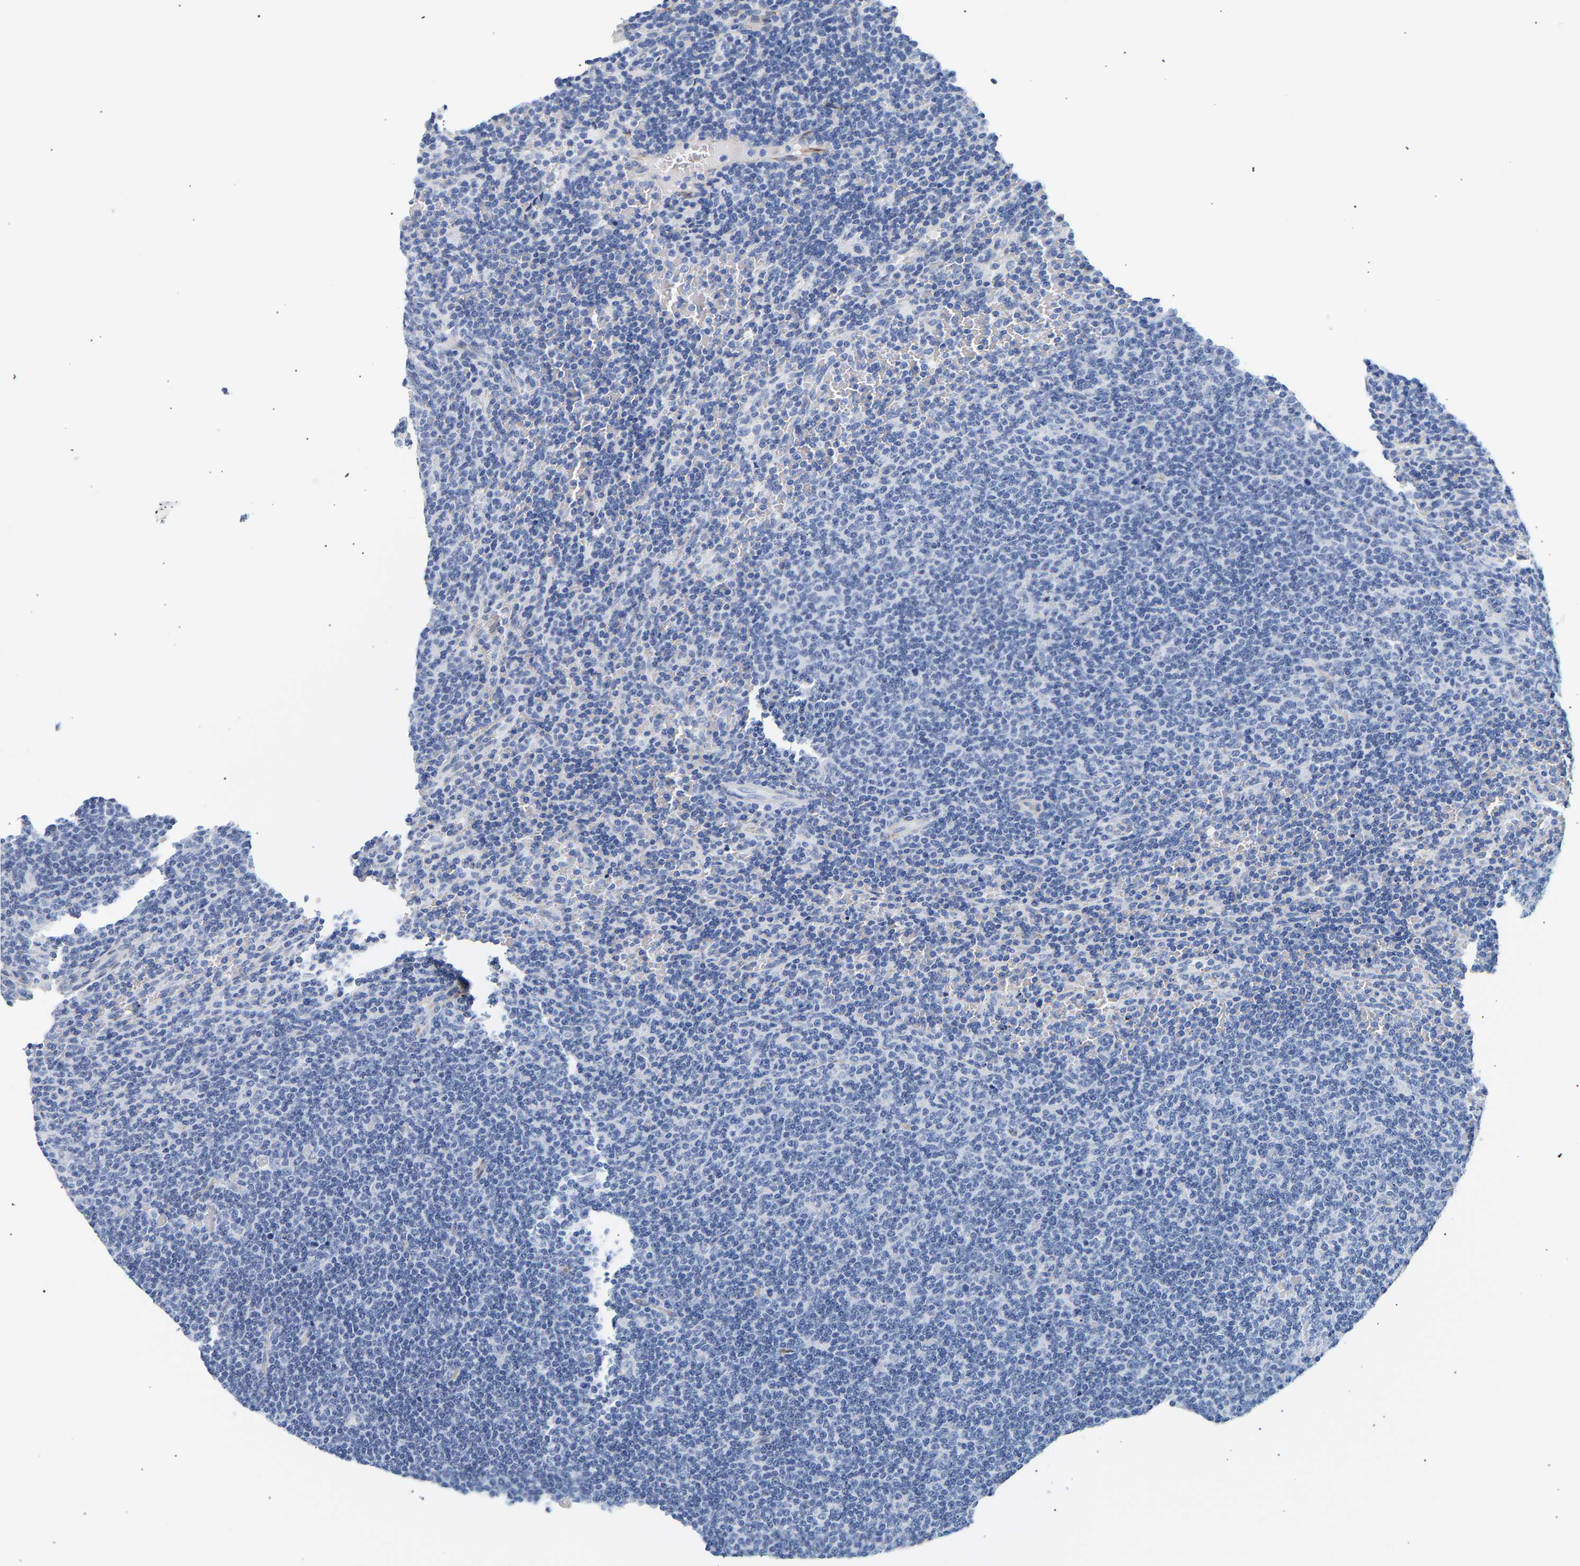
{"staining": {"intensity": "negative", "quantity": "none", "location": "none"}, "tissue": "lymphoma", "cell_type": "Tumor cells", "image_type": "cancer", "snomed": [{"axis": "morphology", "description": "Malignant lymphoma, non-Hodgkin's type, Low grade"}, {"axis": "topography", "description": "Spleen"}], "caption": "Human lymphoma stained for a protein using IHC reveals no staining in tumor cells.", "gene": "IGFBP7", "patient": {"sex": "female", "age": 50}}